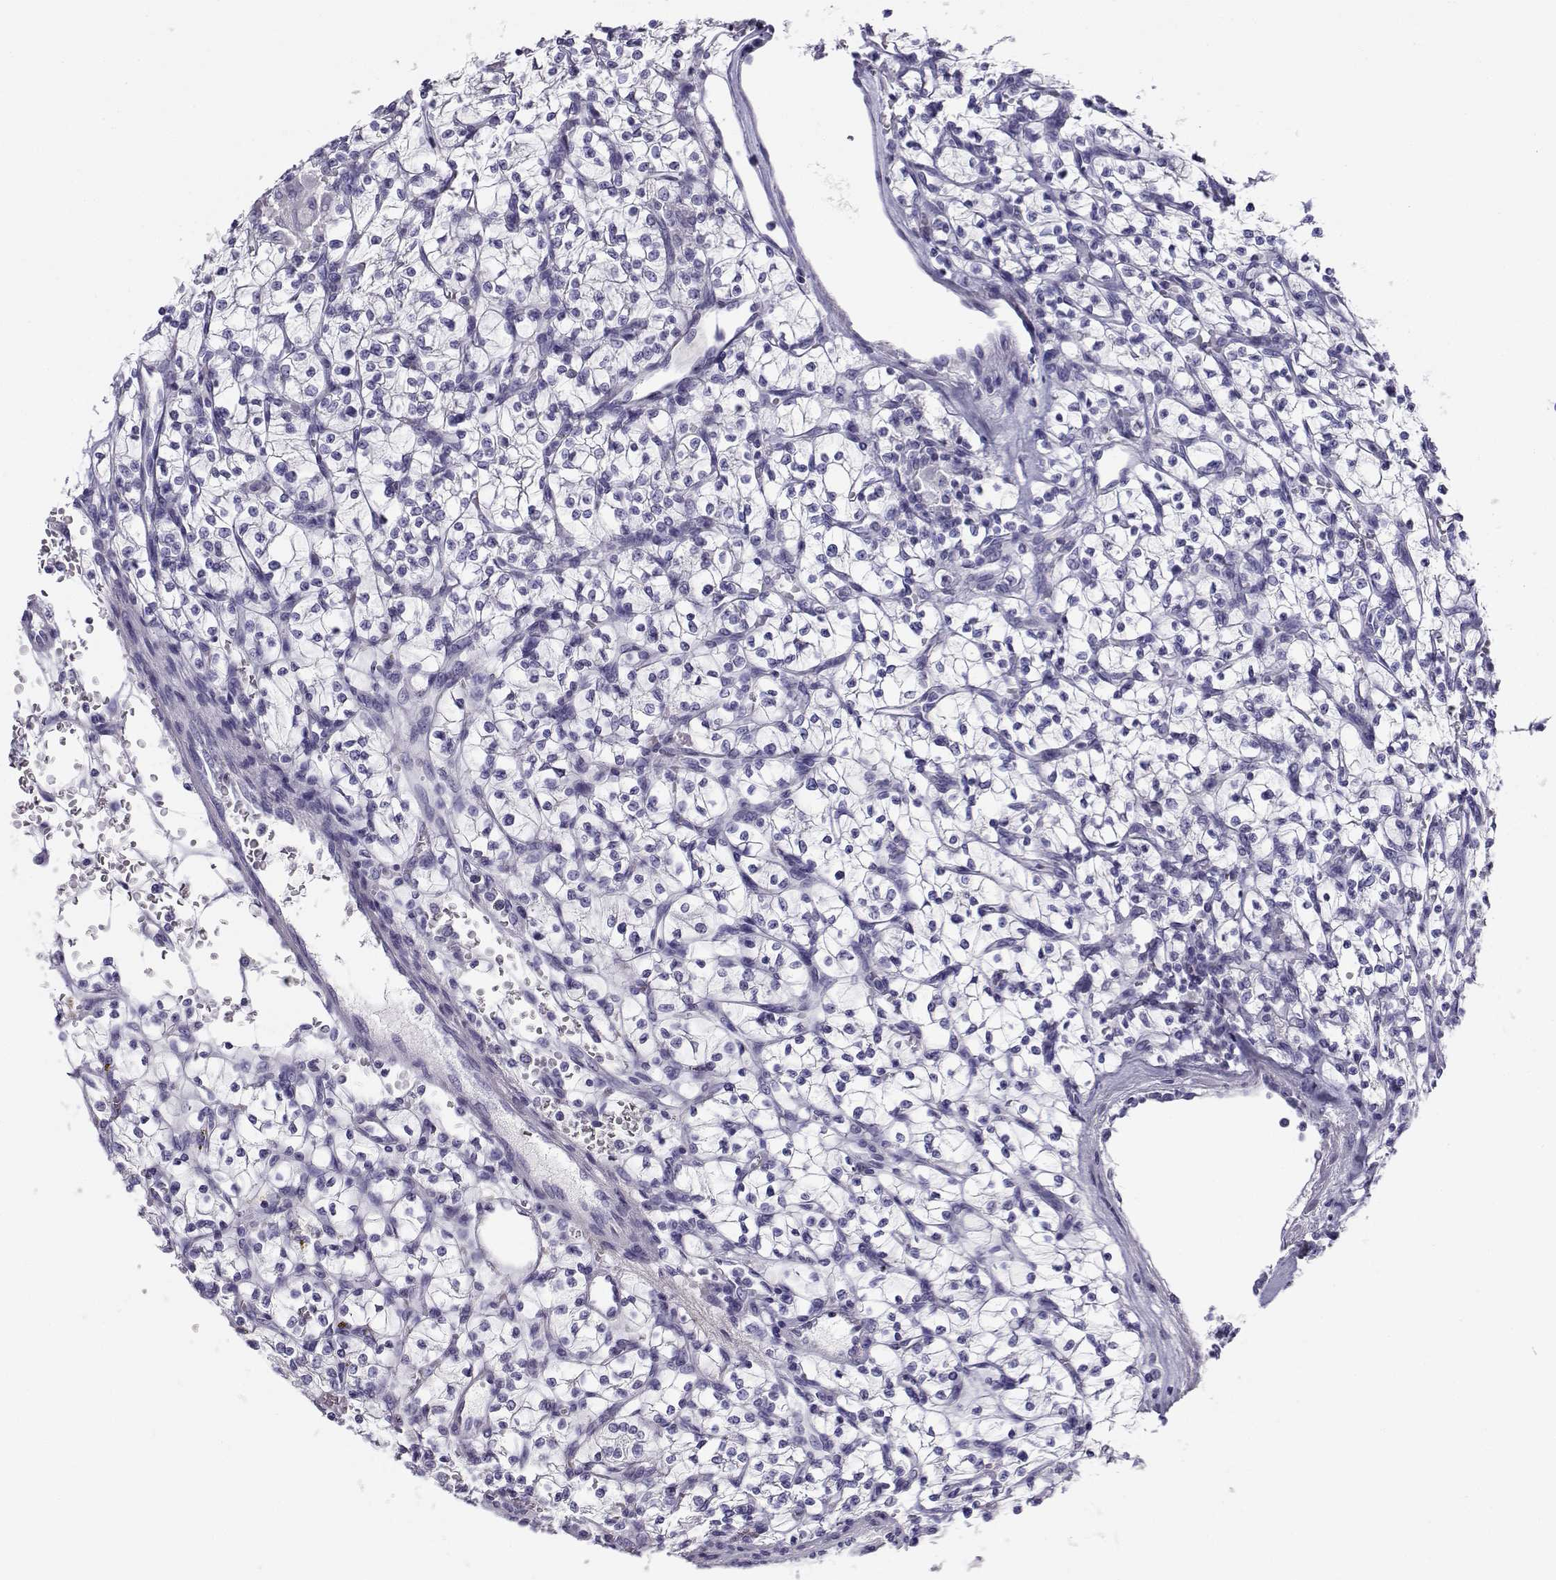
{"staining": {"intensity": "negative", "quantity": "none", "location": "none"}, "tissue": "renal cancer", "cell_type": "Tumor cells", "image_type": "cancer", "snomed": [{"axis": "morphology", "description": "Adenocarcinoma, NOS"}, {"axis": "topography", "description": "Kidney"}], "caption": "Immunohistochemistry (IHC) histopathology image of neoplastic tissue: renal cancer (adenocarcinoma) stained with DAB shows no significant protein positivity in tumor cells. (DAB immunohistochemistry (IHC) visualized using brightfield microscopy, high magnification).", "gene": "CABS1", "patient": {"sex": "female", "age": 64}}